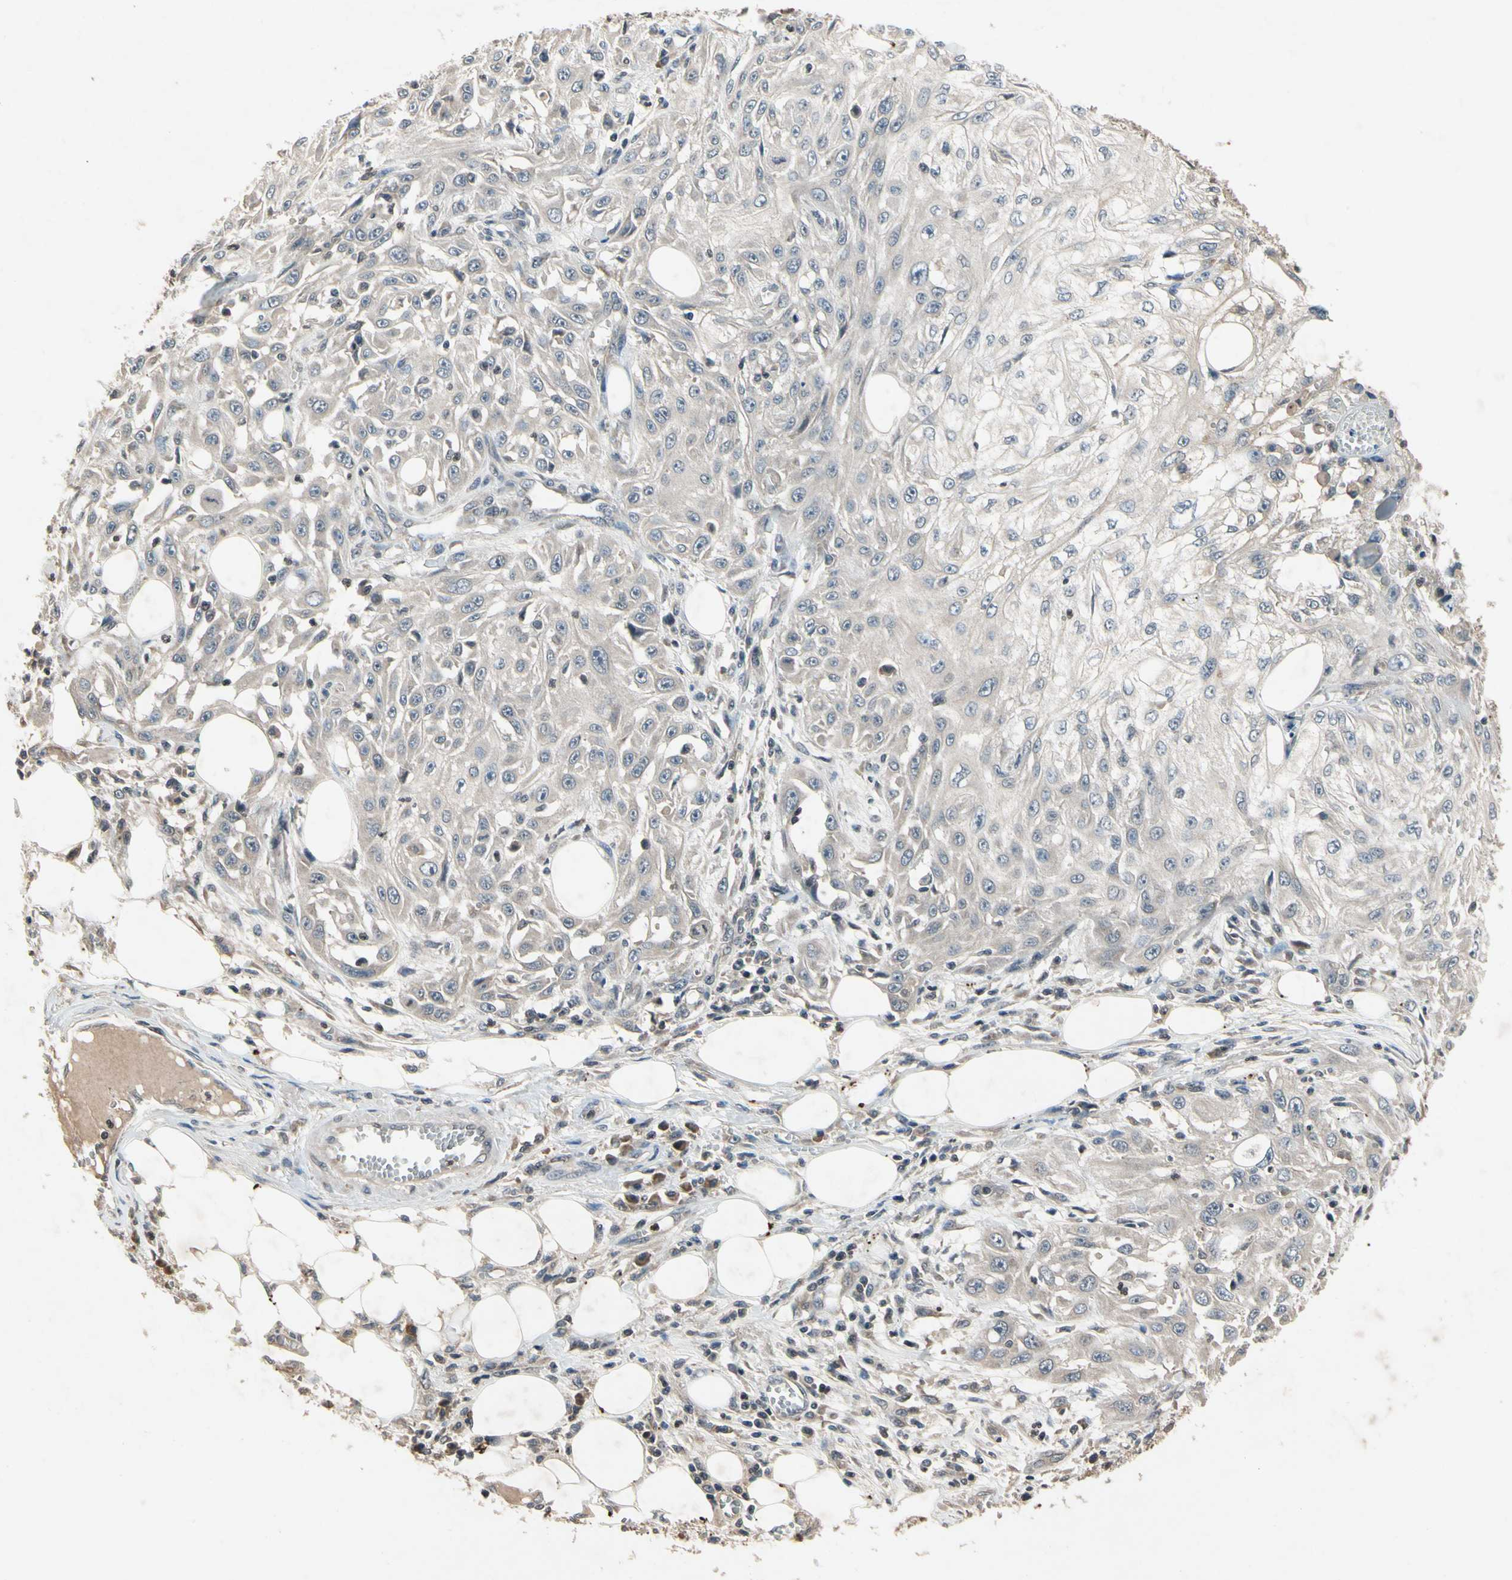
{"staining": {"intensity": "weak", "quantity": "<25%", "location": "cytoplasmic/membranous"}, "tissue": "skin cancer", "cell_type": "Tumor cells", "image_type": "cancer", "snomed": [{"axis": "morphology", "description": "Squamous cell carcinoma, NOS"}, {"axis": "topography", "description": "Skin"}], "caption": "This is an immunohistochemistry (IHC) image of human squamous cell carcinoma (skin). There is no positivity in tumor cells.", "gene": "DPY19L3", "patient": {"sex": "male", "age": 75}}